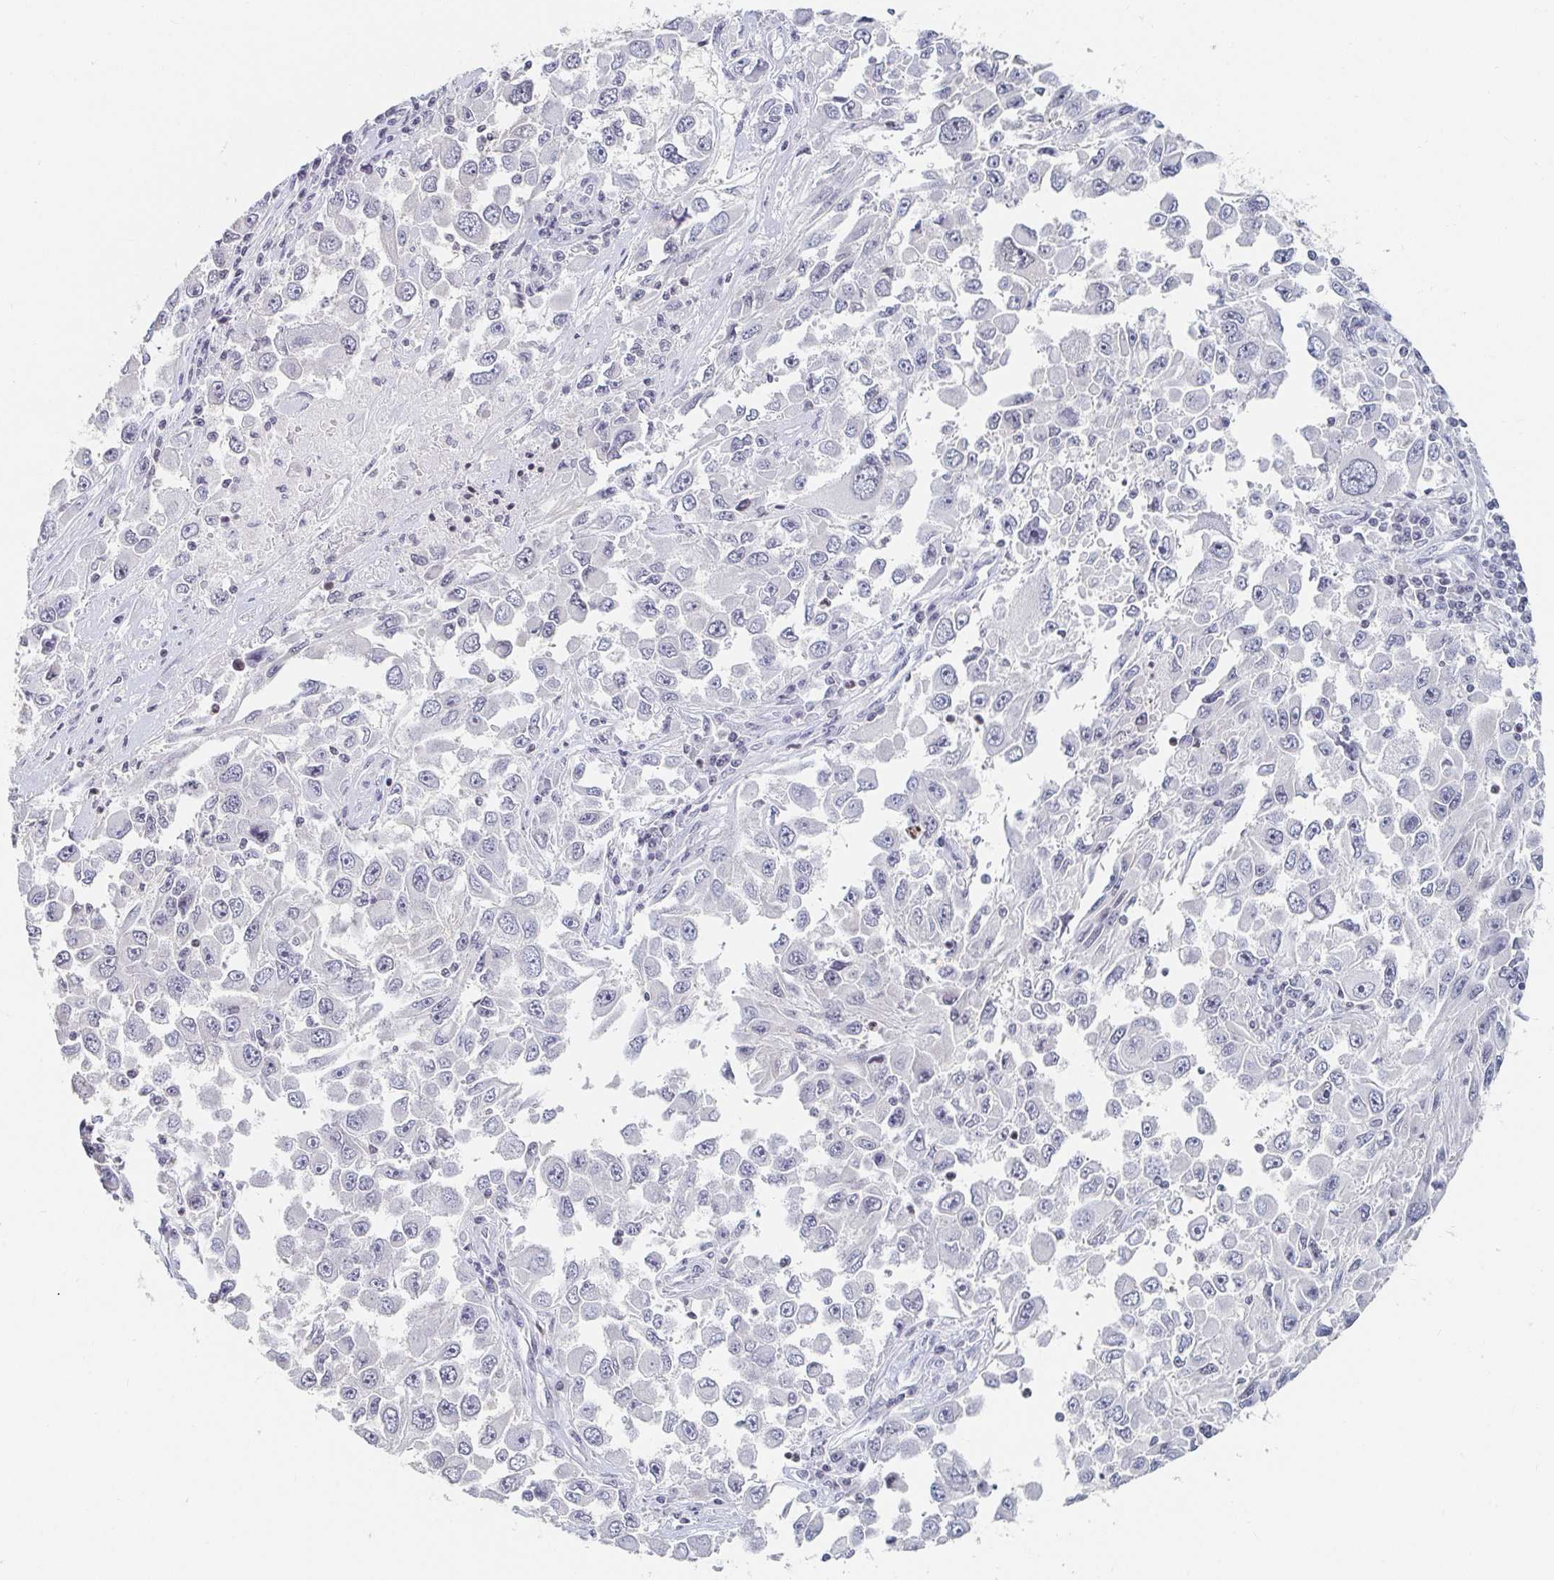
{"staining": {"intensity": "negative", "quantity": "none", "location": "none"}, "tissue": "melanoma", "cell_type": "Tumor cells", "image_type": "cancer", "snomed": [{"axis": "morphology", "description": "Malignant melanoma, Metastatic site"}, {"axis": "topography", "description": "Lymph node"}], "caption": "High magnification brightfield microscopy of melanoma stained with DAB (brown) and counterstained with hematoxylin (blue): tumor cells show no significant positivity.", "gene": "NME9", "patient": {"sex": "female", "age": 67}}